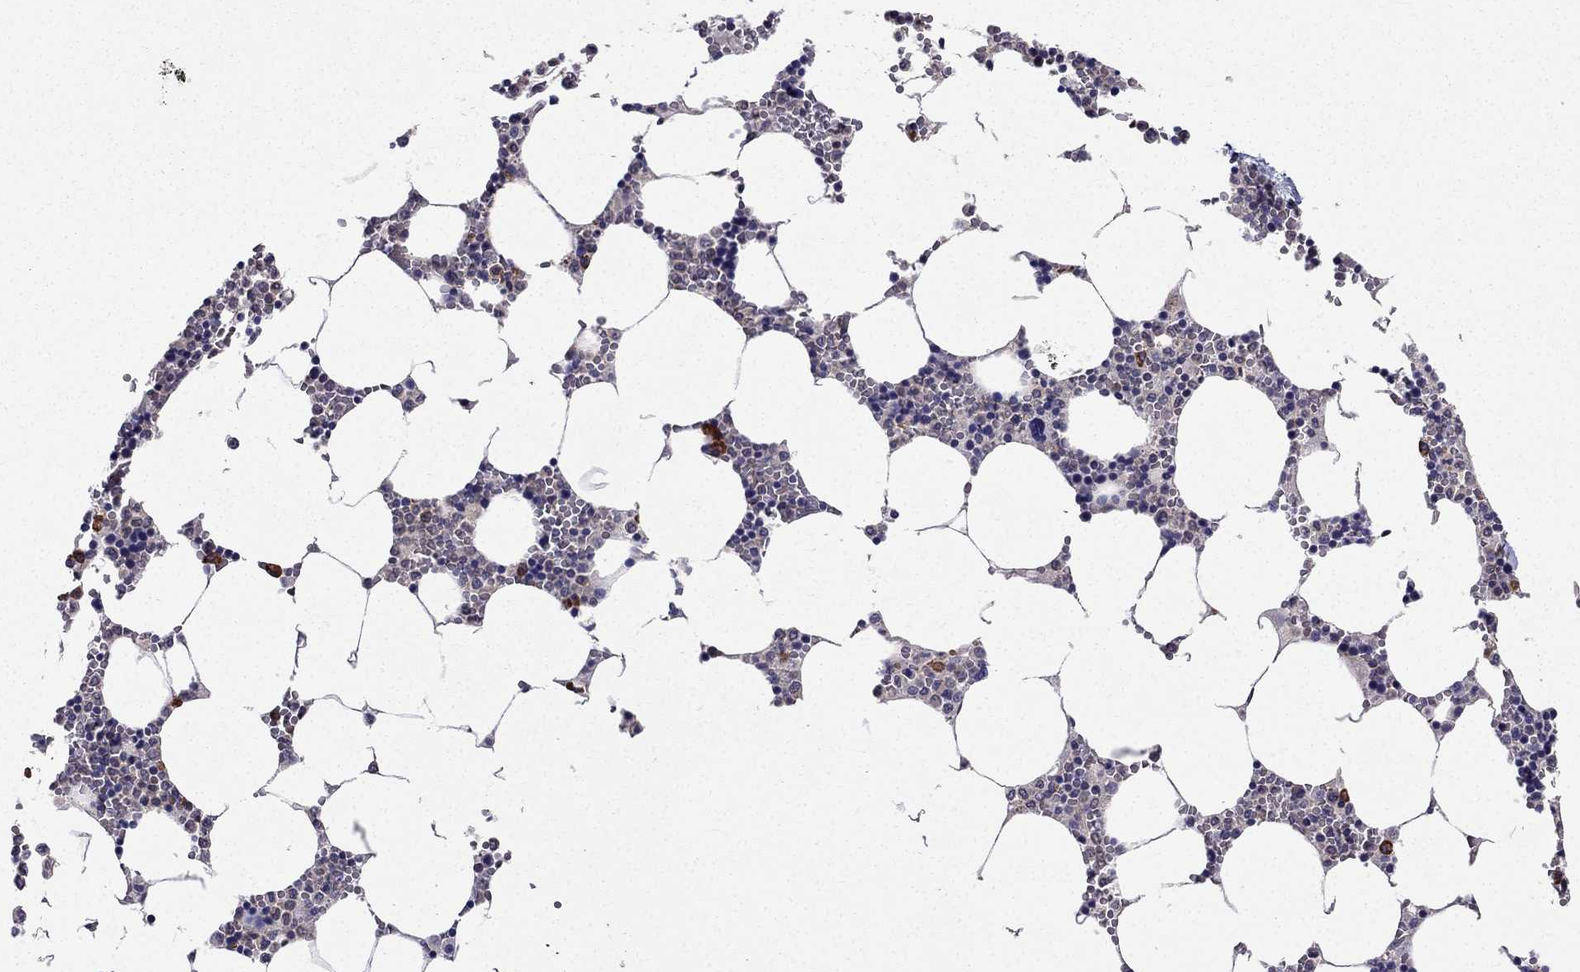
{"staining": {"intensity": "strong", "quantity": "<25%", "location": "cytoplasmic/membranous"}, "tissue": "bone marrow", "cell_type": "Hematopoietic cells", "image_type": "normal", "snomed": [{"axis": "morphology", "description": "Normal tissue, NOS"}, {"axis": "topography", "description": "Bone marrow"}], "caption": "This image displays immunohistochemistry staining of benign human bone marrow, with medium strong cytoplasmic/membranous expression in approximately <25% of hematopoietic cells.", "gene": "ARHGEF28", "patient": {"sex": "female", "age": 64}}